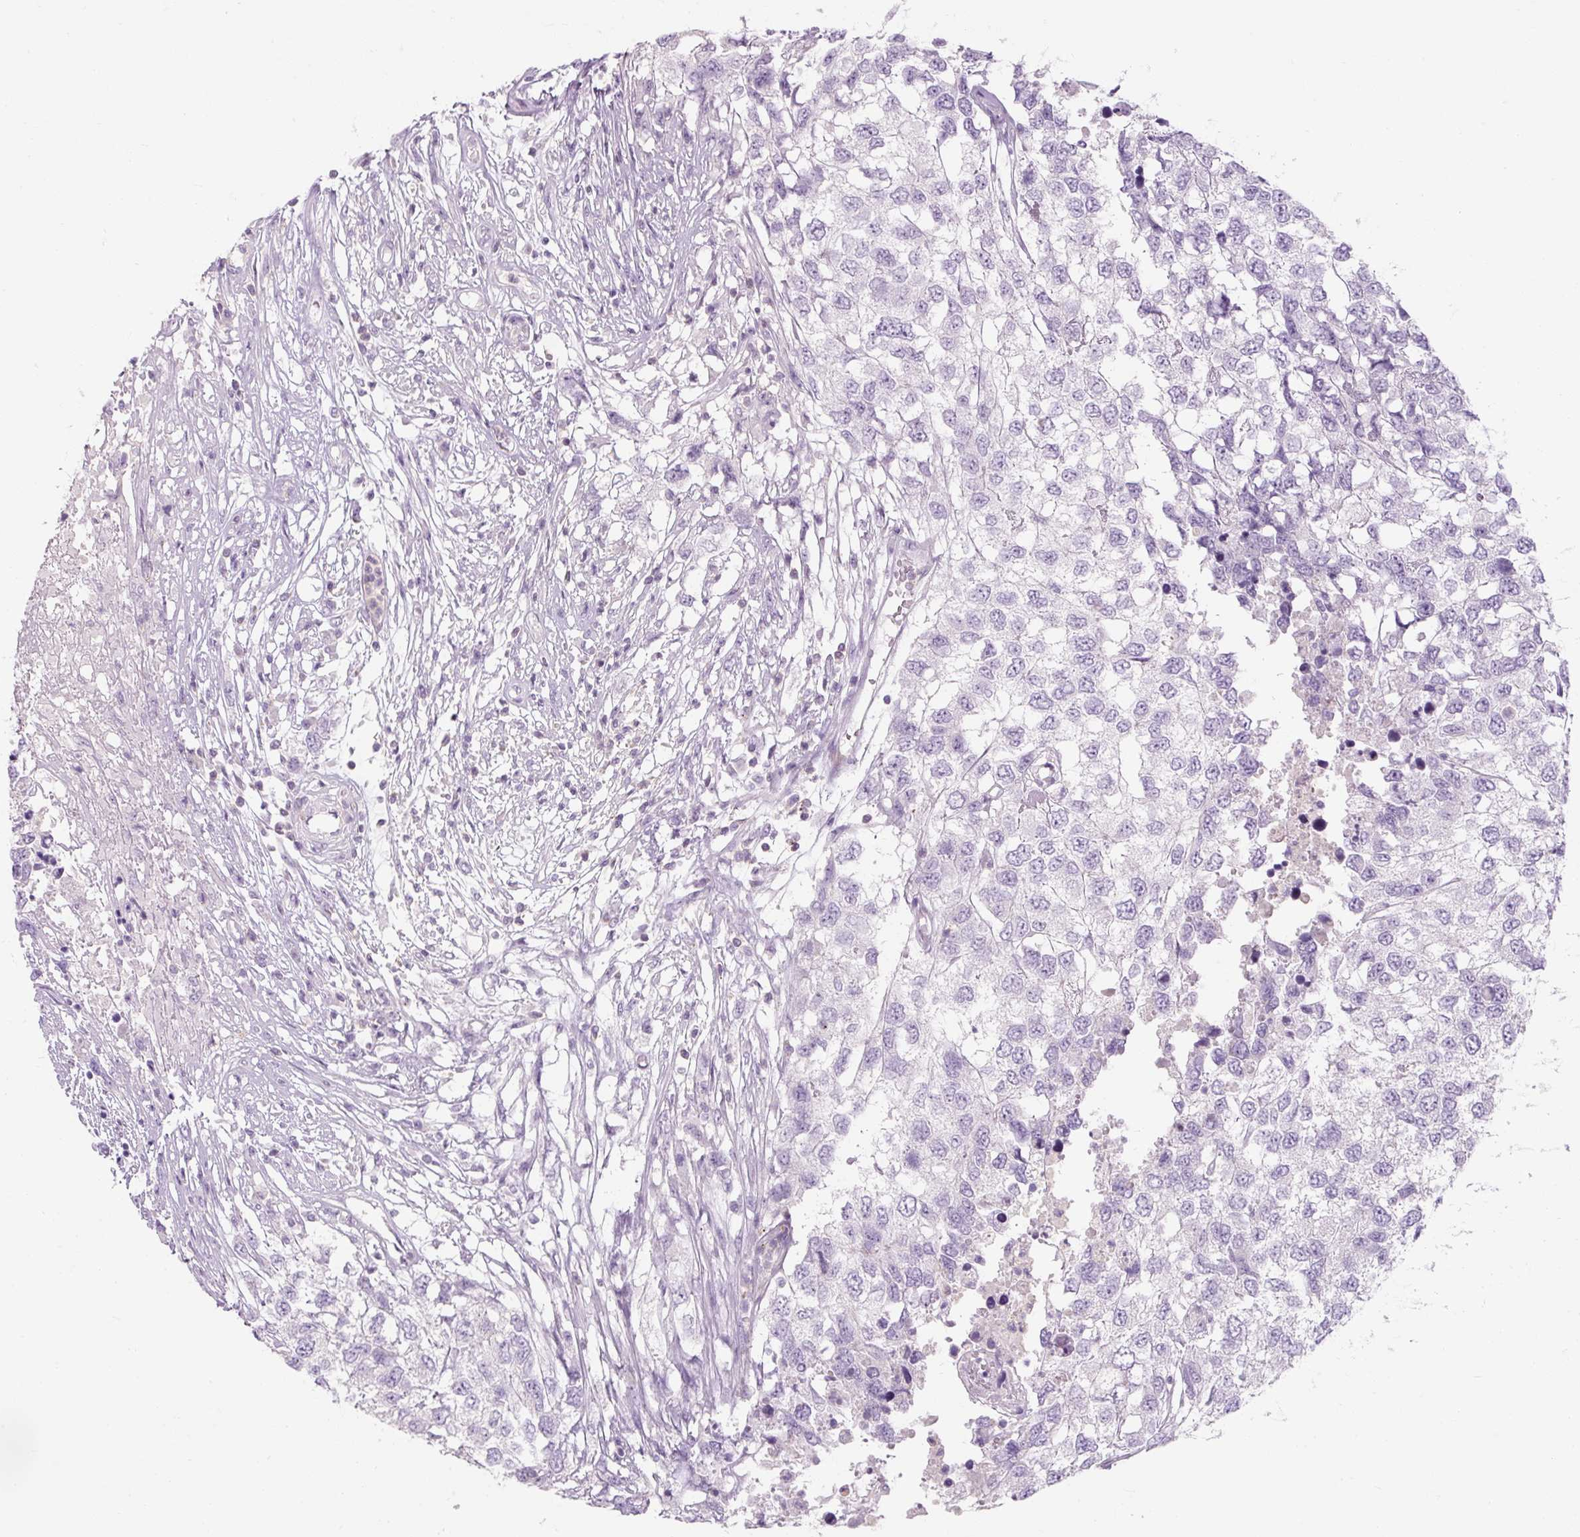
{"staining": {"intensity": "negative", "quantity": "none", "location": "none"}, "tissue": "testis cancer", "cell_type": "Tumor cells", "image_type": "cancer", "snomed": [{"axis": "morphology", "description": "Carcinoma, Embryonal, NOS"}, {"axis": "topography", "description": "Testis"}], "caption": "Protein analysis of testis cancer demonstrates no significant expression in tumor cells. (DAB (3,3'-diaminobenzidine) immunohistochemistry (IHC) with hematoxylin counter stain).", "gene": "TIGD2", "patient": {"sex": "male", "age": 83}}